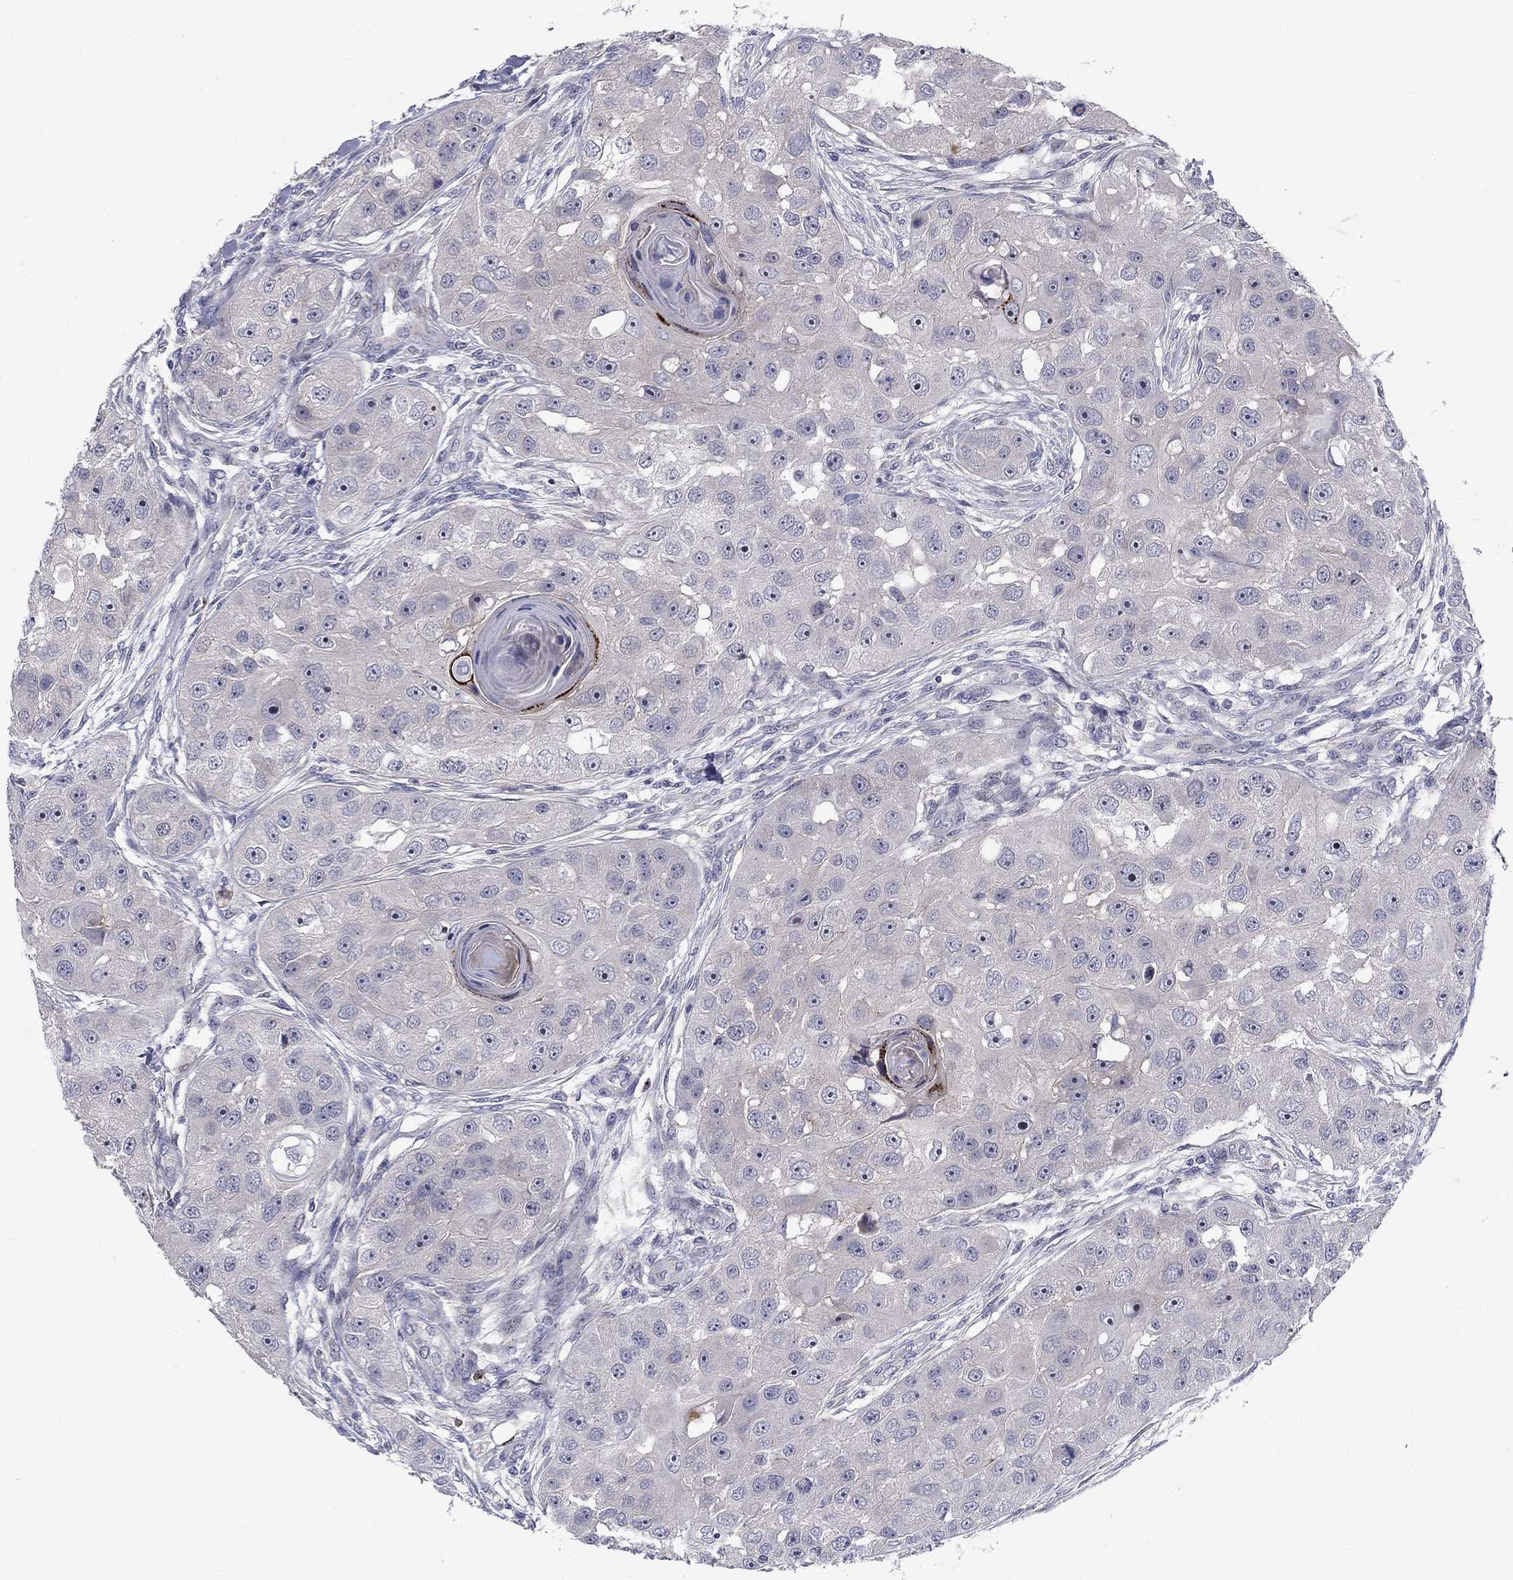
{"staining": {"intensity": "strong", "quantity": "<25%", "location": "cytoplasmic/membranous"}, "tissue": "head and neck cancer", "cell_type": "Tumor cells", "image_type": "cancer", "snomed": [{"axis": "morphology", "description": "Squamous cell carcinoma, NOS"}, {"axis": "topography", "description": "Head-Neck"}], "caption": "Head and neck squamous cell carcinoma was stained to show a protein in brown. There is medium levels of strong cytoplasmic/membranous staining in approximately <25% of tumor cells.", "gene": "SLC1A1", "patient": {"sex": "male", "age": 51}}